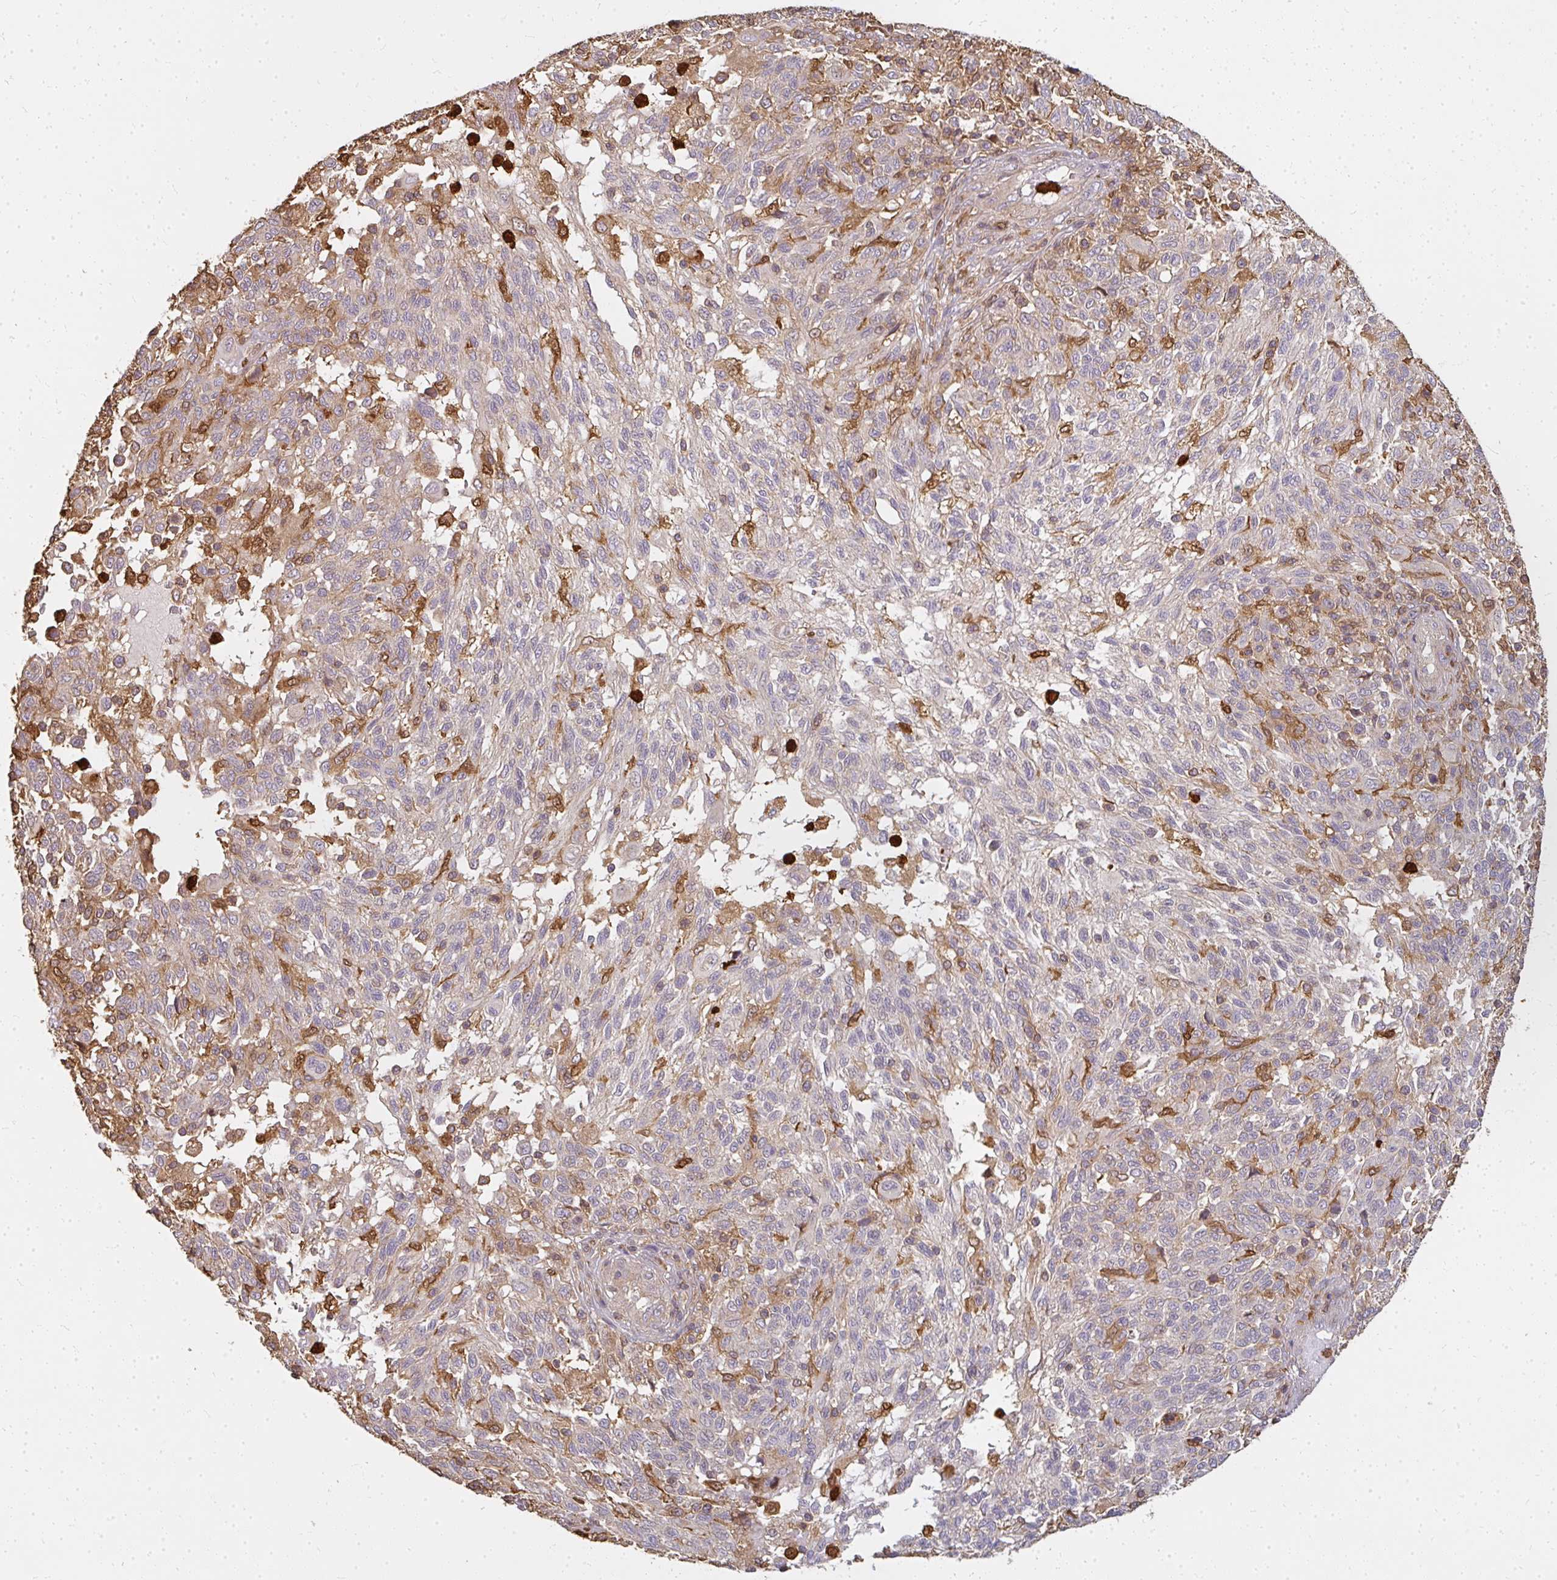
{"staining": {"intensity": "negative", "quantity": "none", "location": "none"}, "tissue": "melanoma", "cell_type": "Tumor cells", "image_type": "cancer", "snomed": [{"axis": "morphology", "description": "Malignant melanoma, NOS"}, {"axis": "topography", "description": "Skin"}], "caption": "Human melanoma stained for a protein using immunohistochemistry (IHC) displays no expression in tumor cells.", "gene": "CNTRL", "patient": {"sex": "male", "age": 66}}